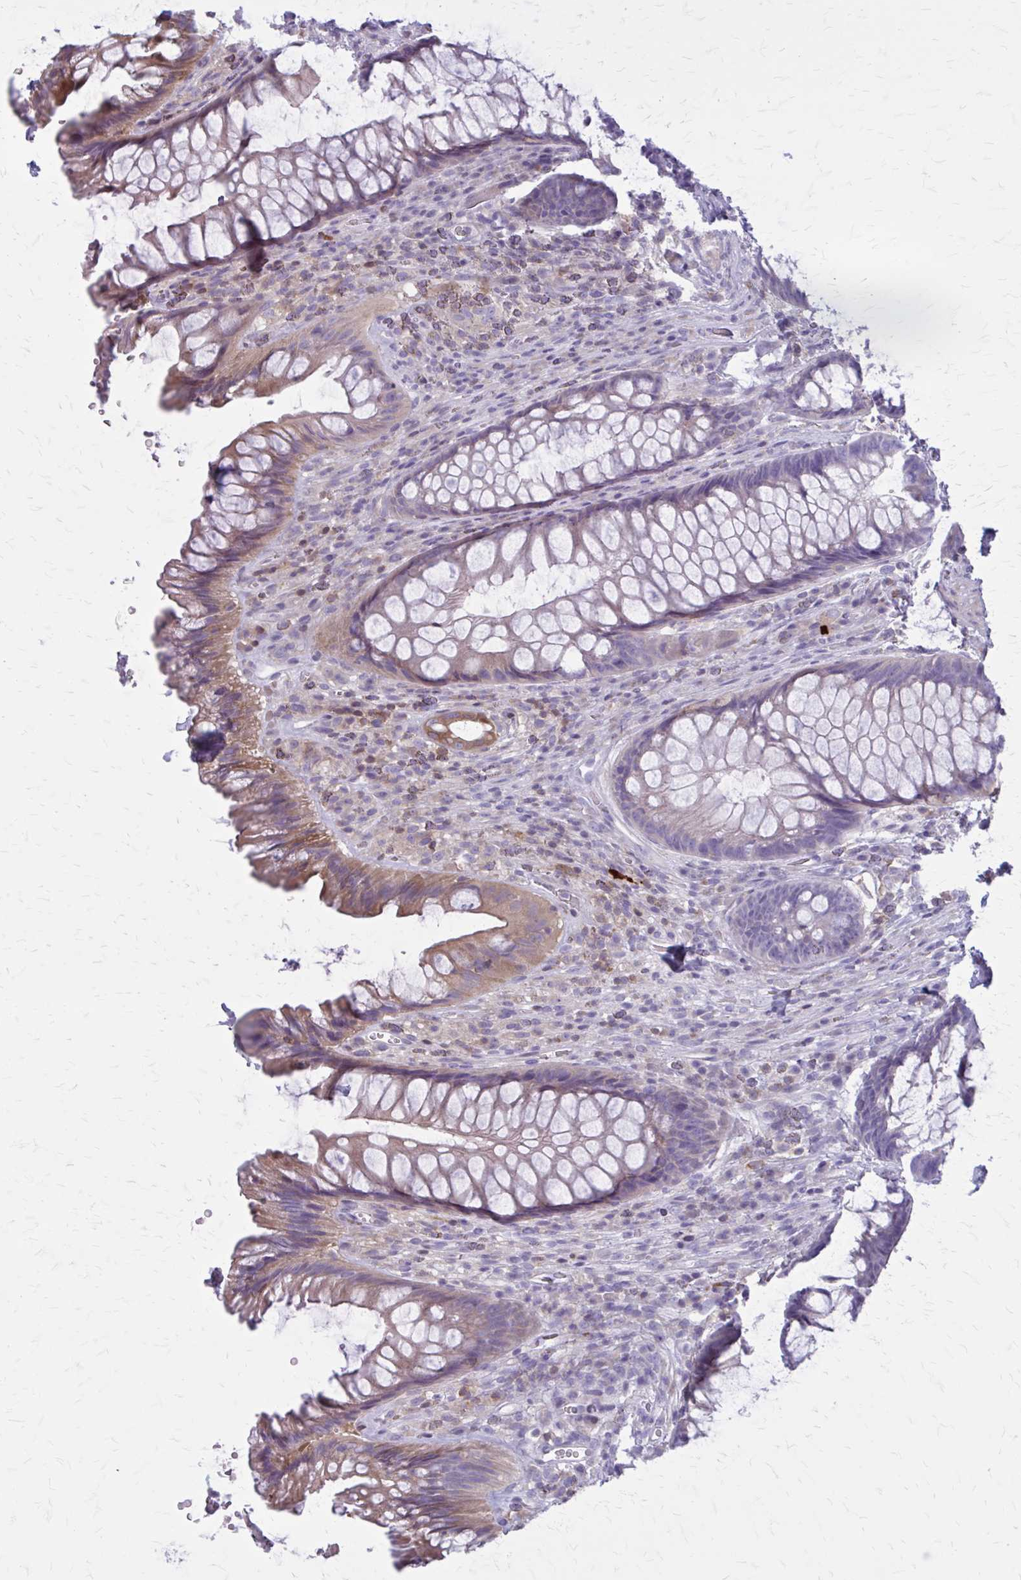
{"staining": {"intensity": "weak", "quantity": "25%-75%", "location": "cytoplasmic/membranous"}, "tissue": "rectum", "cell_type": "Glandular cells", "image_type": "normal", "snomed": [{"axis": "morphology", "description": "Normal tissue, NOS"}, {"axis": "topography", "description": "Rectum"}], "caption": "This photomicrograph reveals IHC staining of normal rectum, with low weak cytoplasmic/membranous staining in about 25%-75% of glandular cells.", "gene": "PITPNM1", "patient": {"sex": "male", "age": 53}}